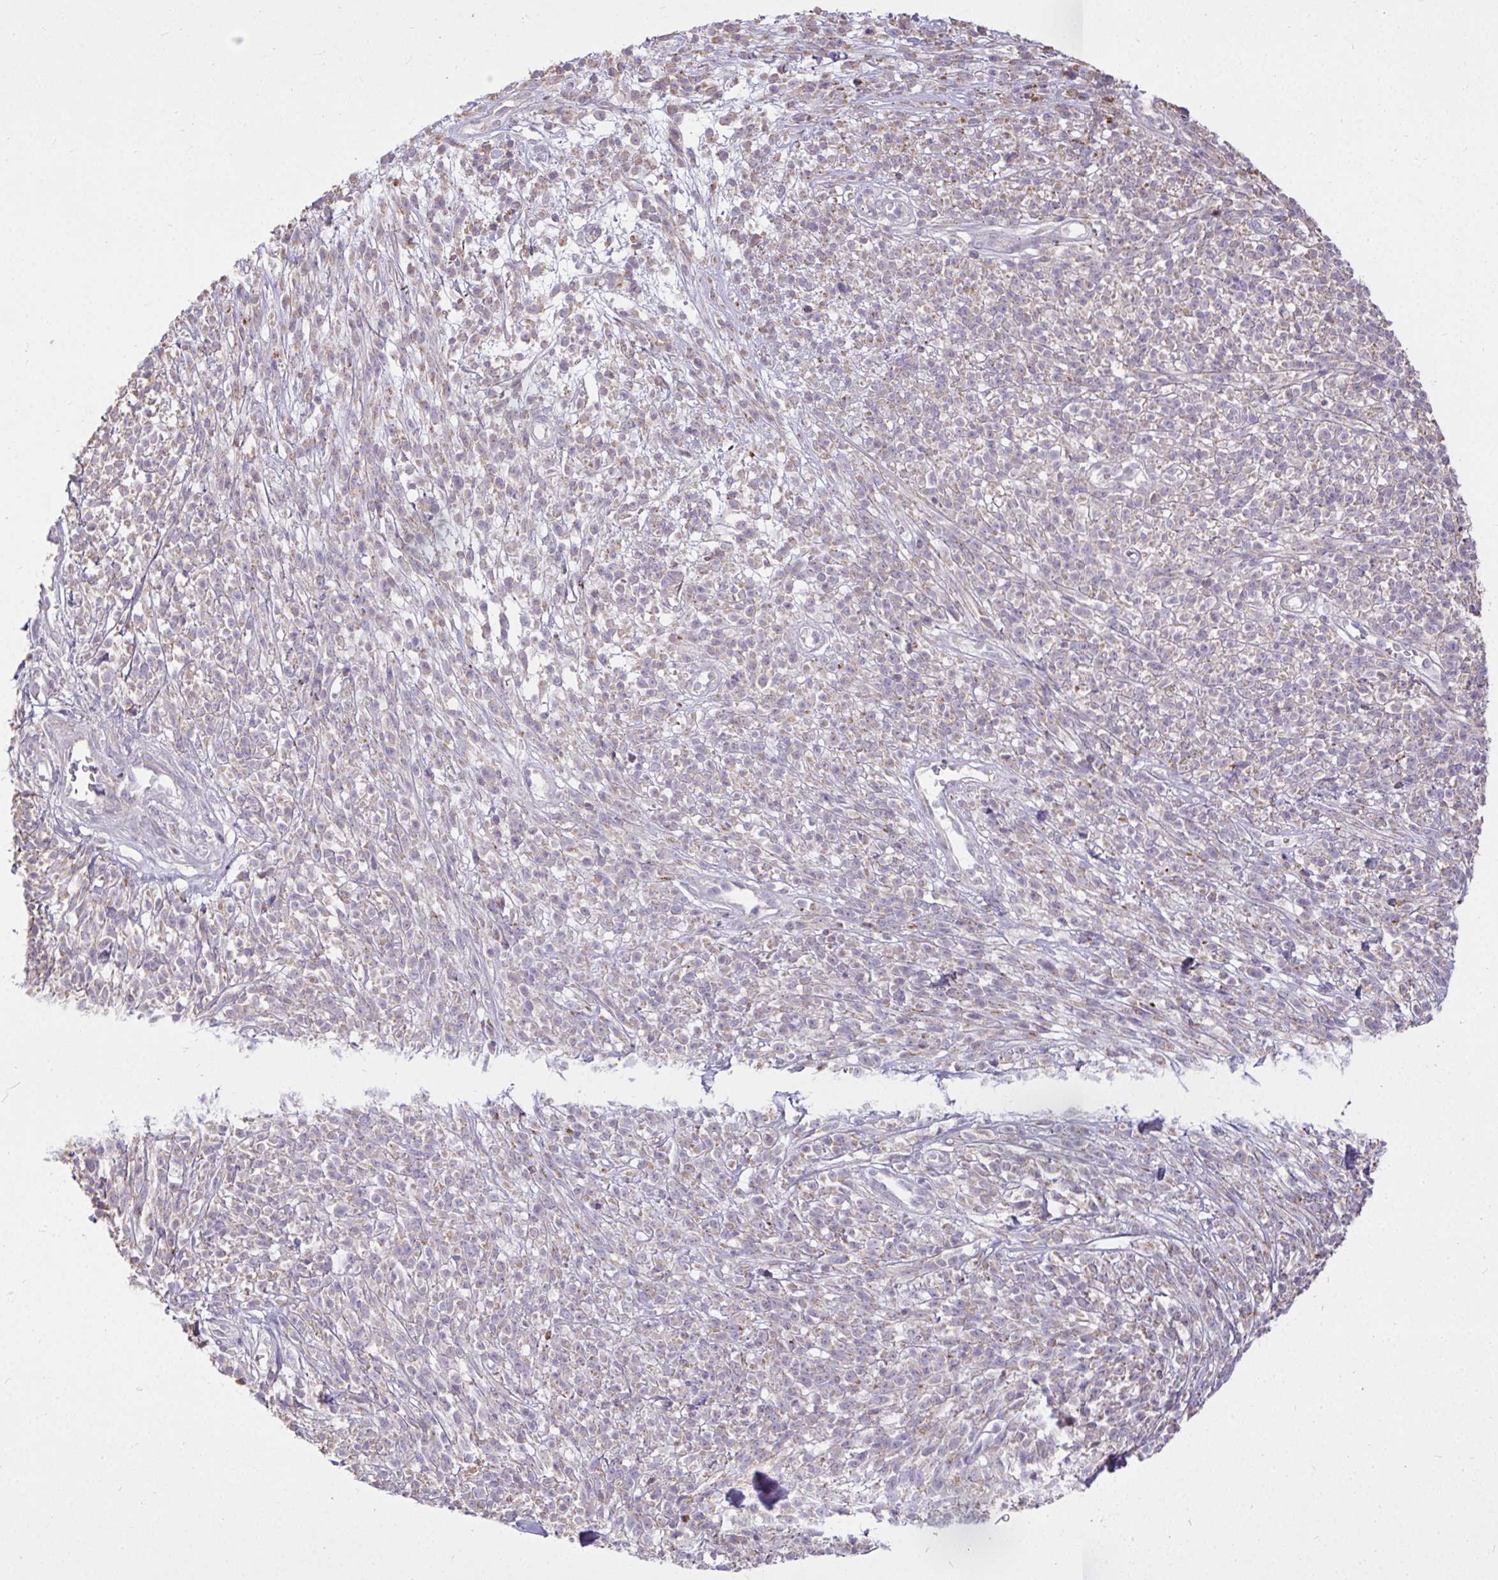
{"staining": {"intensity": "weak", "quantity": "<25%", "location": "cytoplasmic/membranous"}, "tissue": "melanoma", "cell_type": "Tumor cells", "image_type": "cancer", "snomed": [{"axis": "morphology", "description": "Malignant melanoma, NOS"}, {"axis": "topography", "description": "Skin"}, {"axis": "topography", "description": "Skin of trunk"}], "caption": "Protein analysis of malignant melanoma displays no significant positivity in tumor cells.", "gene": "STRIP1", "patient": {"sex": "male", "age": 74}}